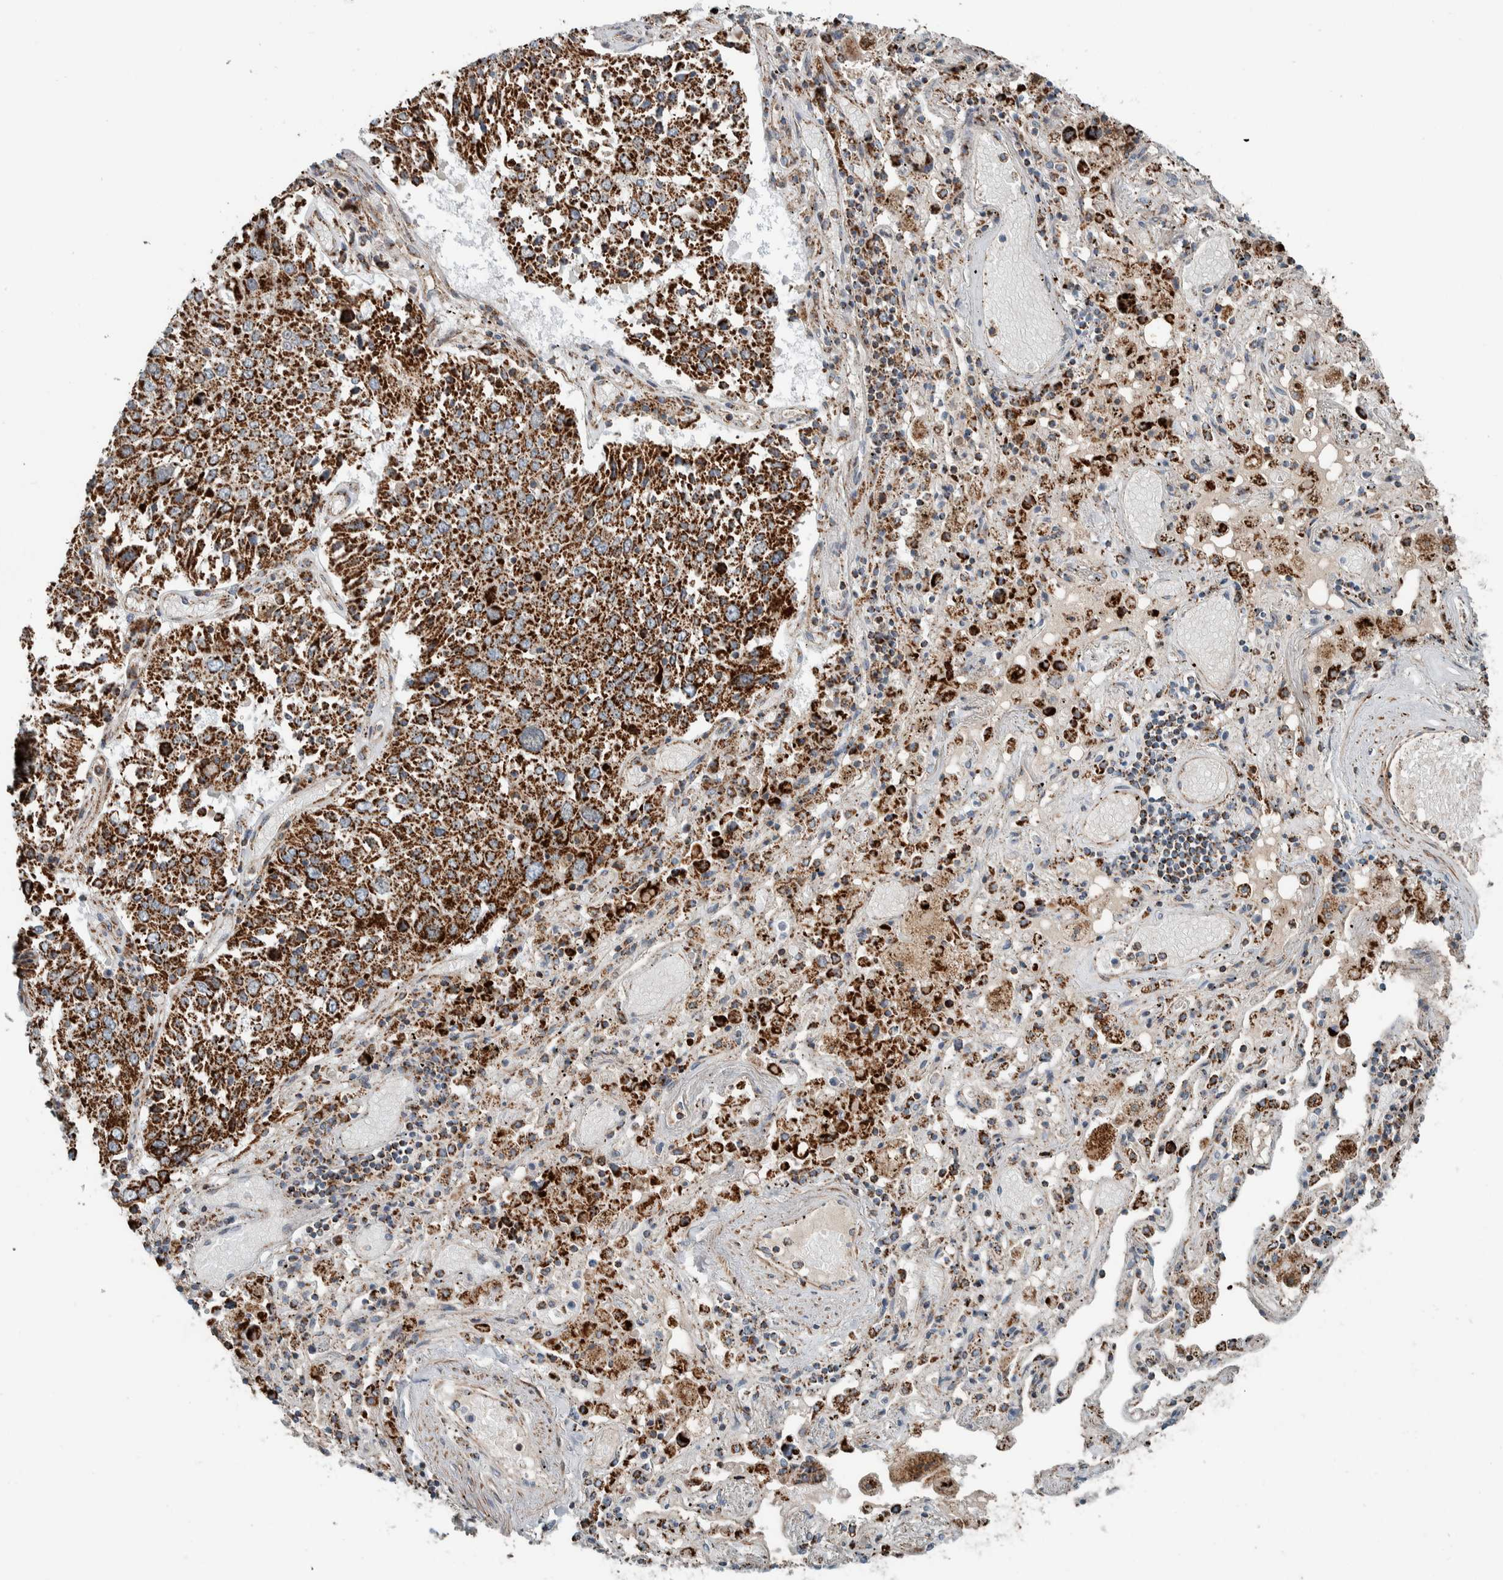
{"staining": {"intensity": "strong", "quantity": ">75%", "location": "cytoplasmic/membranous"}, "tissue": "lung cancer", "cell_type": "Tumor cells", "image_type": "cancer", "snomed": [{"axis": "morphology", "description": "Squamous cell carcinoma, NOS"}, {"axis": "topography", "description": "Lung"}], "caption": "A micrograph showing strong cytoplasmic/membranous staining in approximately >75% of tumor cells in lung cancer, as visualized by brown immunohistochemical staining.", "gene": "CNTROB", "patient": {"sex": "male", "age": 65}}